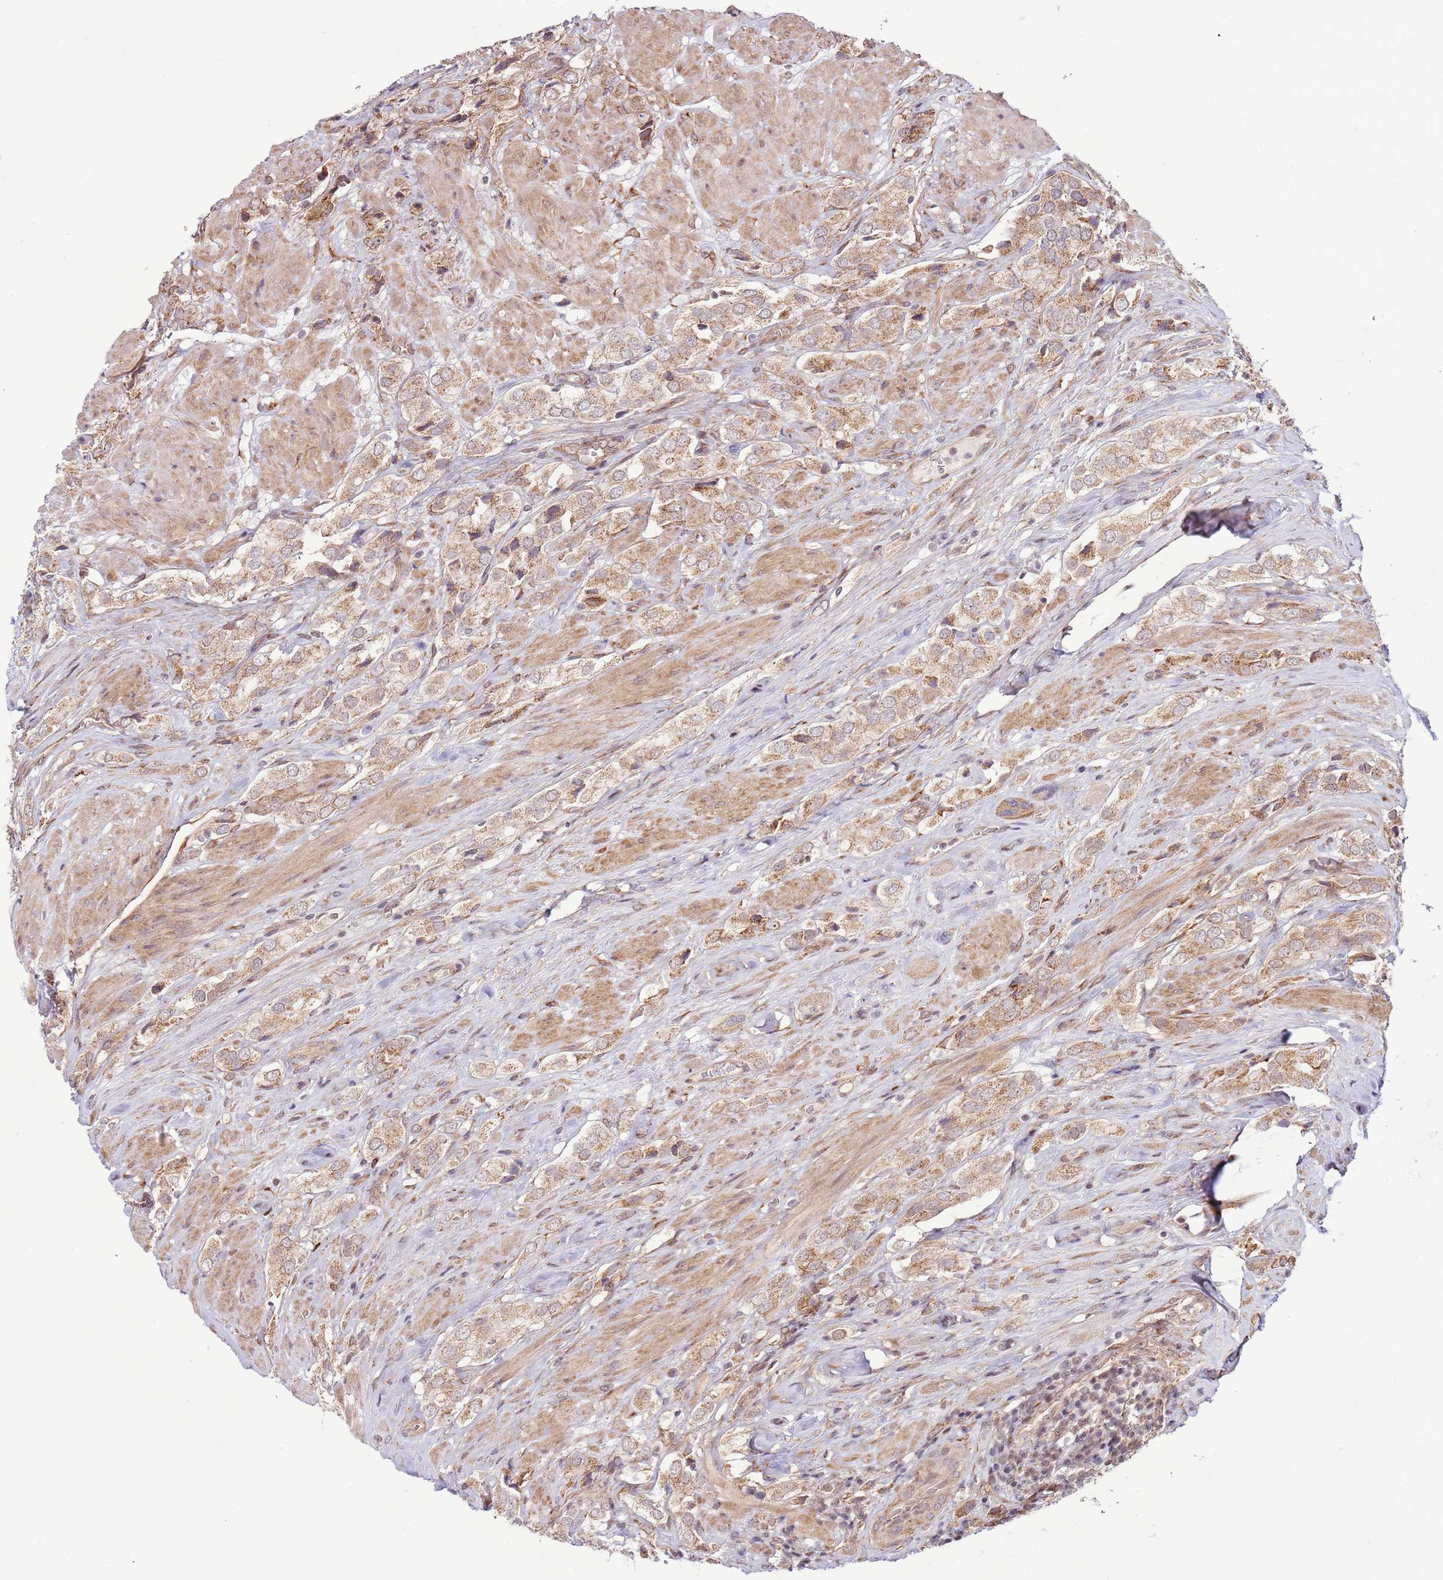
{"staining": {"intensity": "moderate", "quantity": ">75%", "location": "cytoplasmic/membranous"}, "tissue": "prostate cancer", "cell_type": "Tumor cells", "image_type": "cancer", "snomed": [{"axis": "morphology", "description": "Adenocarcinoma, High grade"}, {"axis": "topography", "description": "Prostate and seminal vesicle, NOS"}], "caption": "DAB (3,3'-diaminobenzidine) immunohistochemical staining of human adenocarcinoma (high-grade) (prostate) displays moderate cytoplasmic/membranous protein staining in approximately >75% of tumor cells.", "gene": "DCAF4", "patient": {"sex": "male", "age": 64}}